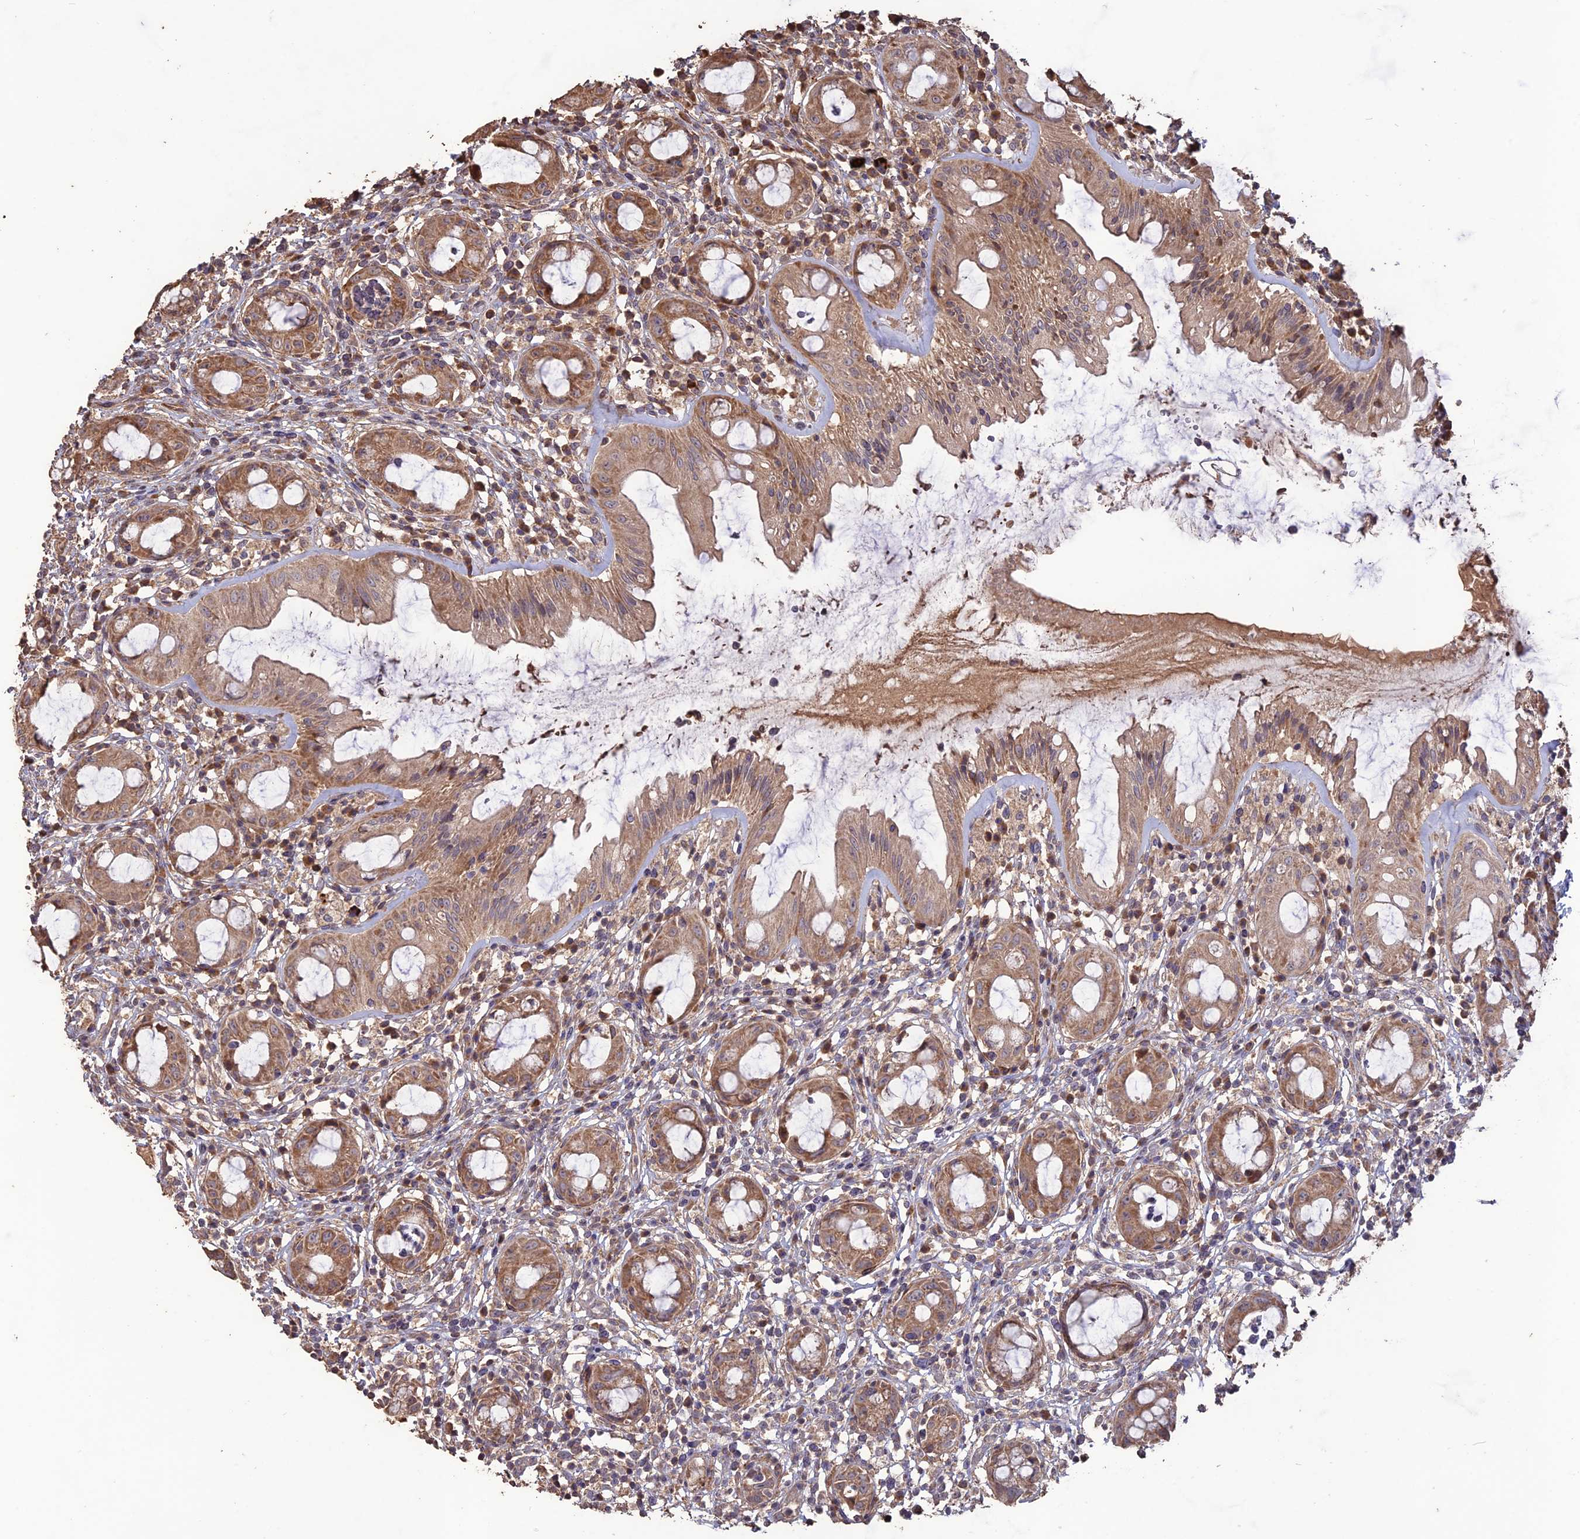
{"staining": {"intensity": "moderate", "quantity": ">75%", "location": "cytoplasmic/membranous"}, "tissue": "rectum", "cell_type": "Glandular cells", "image_type": "normal", "snomed": [{"axis": "morphology", "description": "Normal tissue, NOS"}, {"axis": "topography", "description": "Rectum"}], "caption": "The immunohistochemical stain shows moderate cytoplasmic/membranous positivity in glandular cells of benign rectum. (brown staining indicates protein expression, while blue staining denotes nuclei).", "gene": "LAYN", "patient": {"sex": "female", "age": 57}}